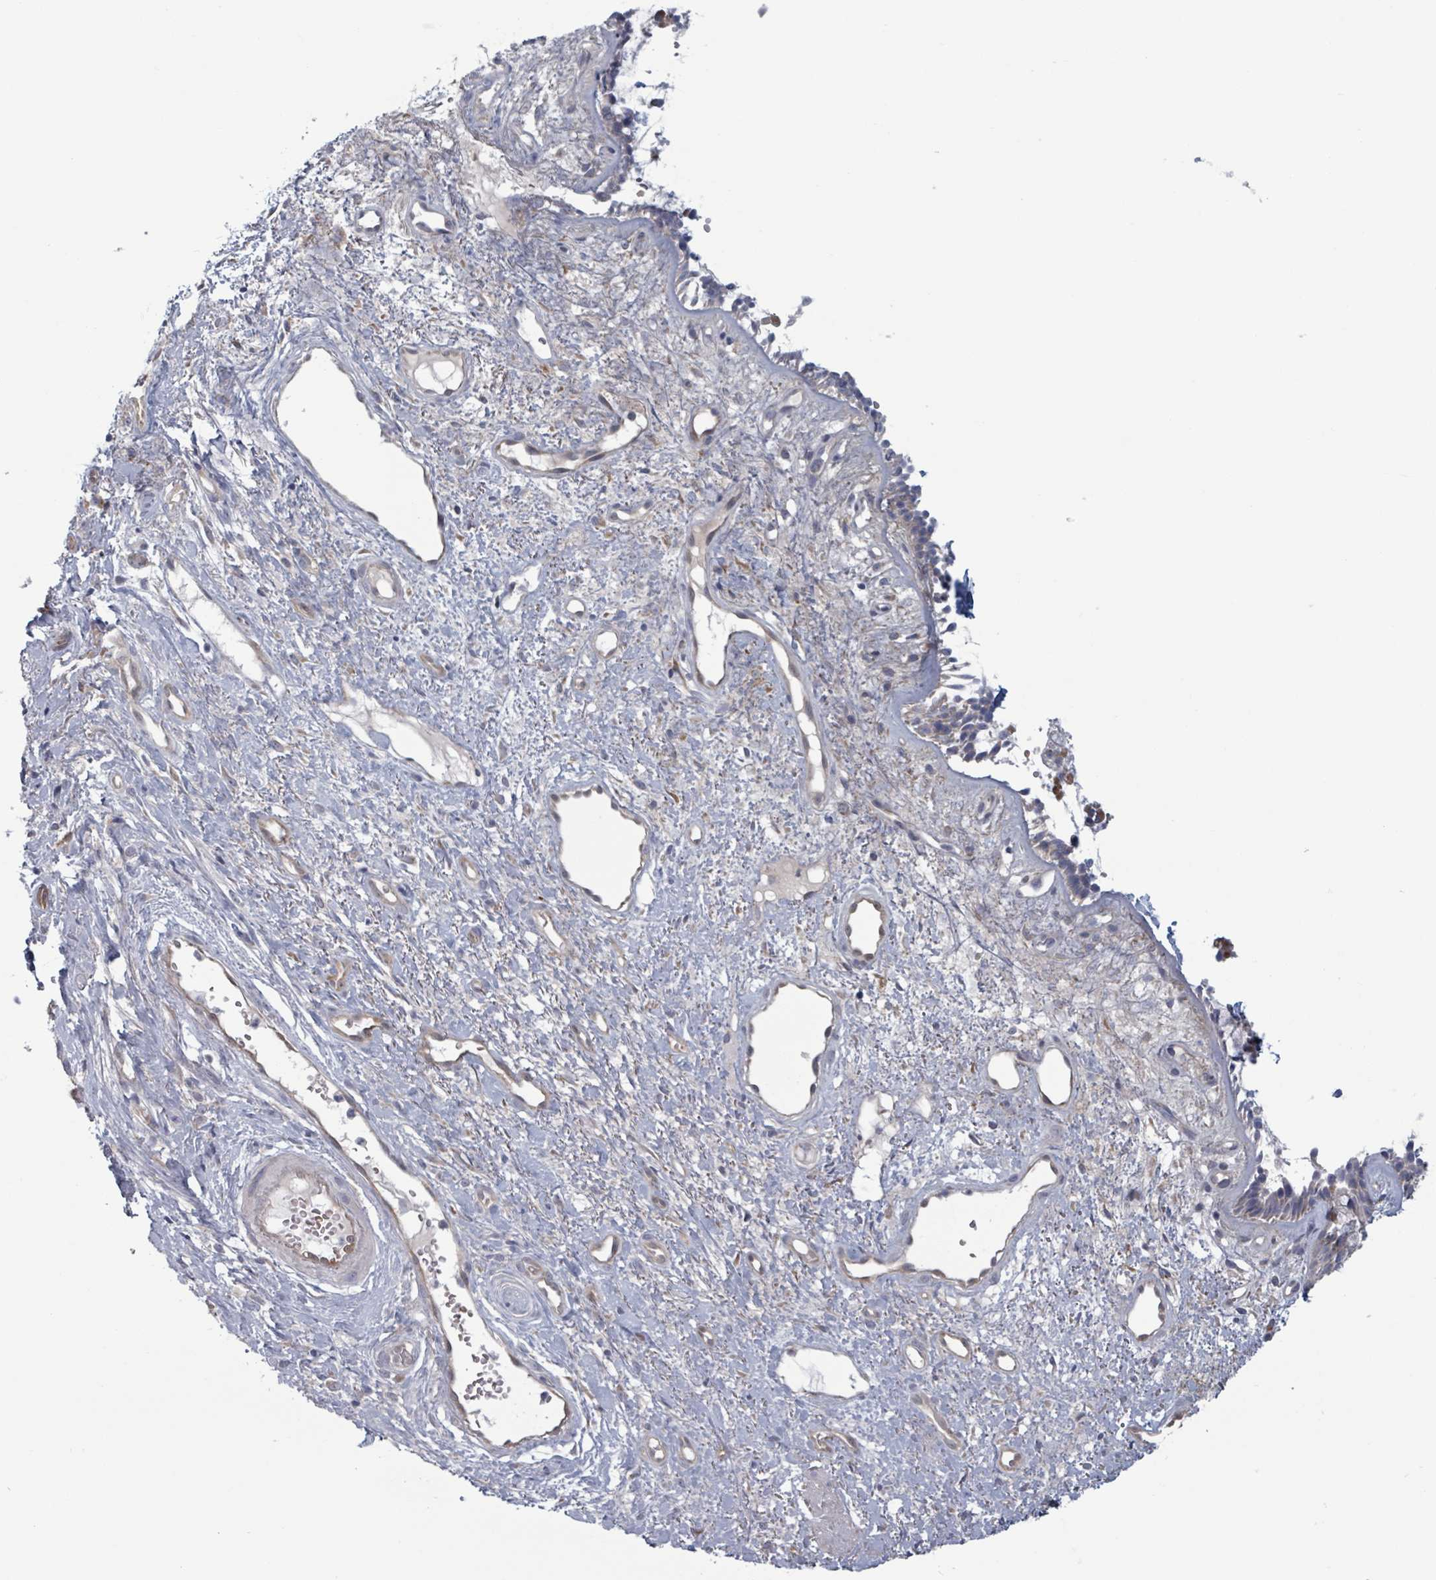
{"staining": {"intensity": "moderate", "quantity": "<25%", "location": "cytoplasmic/membranous"}, "tissue": "nasopharynx", "cell_type": "Respiratory epithelial cells", "image_type": "normal", "snomed": [{"axis": "morphology", "description": "Normal tissue, NOS"}, {"axis": "topography", "description": "Cartilage tissue"}, {"axis": "topography", "description": "Nasopharynx"}, {"axis": "topography", "description": "Thyroid gland"}], "caption": "Nasopharynx stained for a protein (brown) displays moderate cytoplasmic/membranous positive positivity in about <25% of respiratory epithelial cells.", "gene": "FKBP1A", "patient": {"sex": "male", "age": 63}}